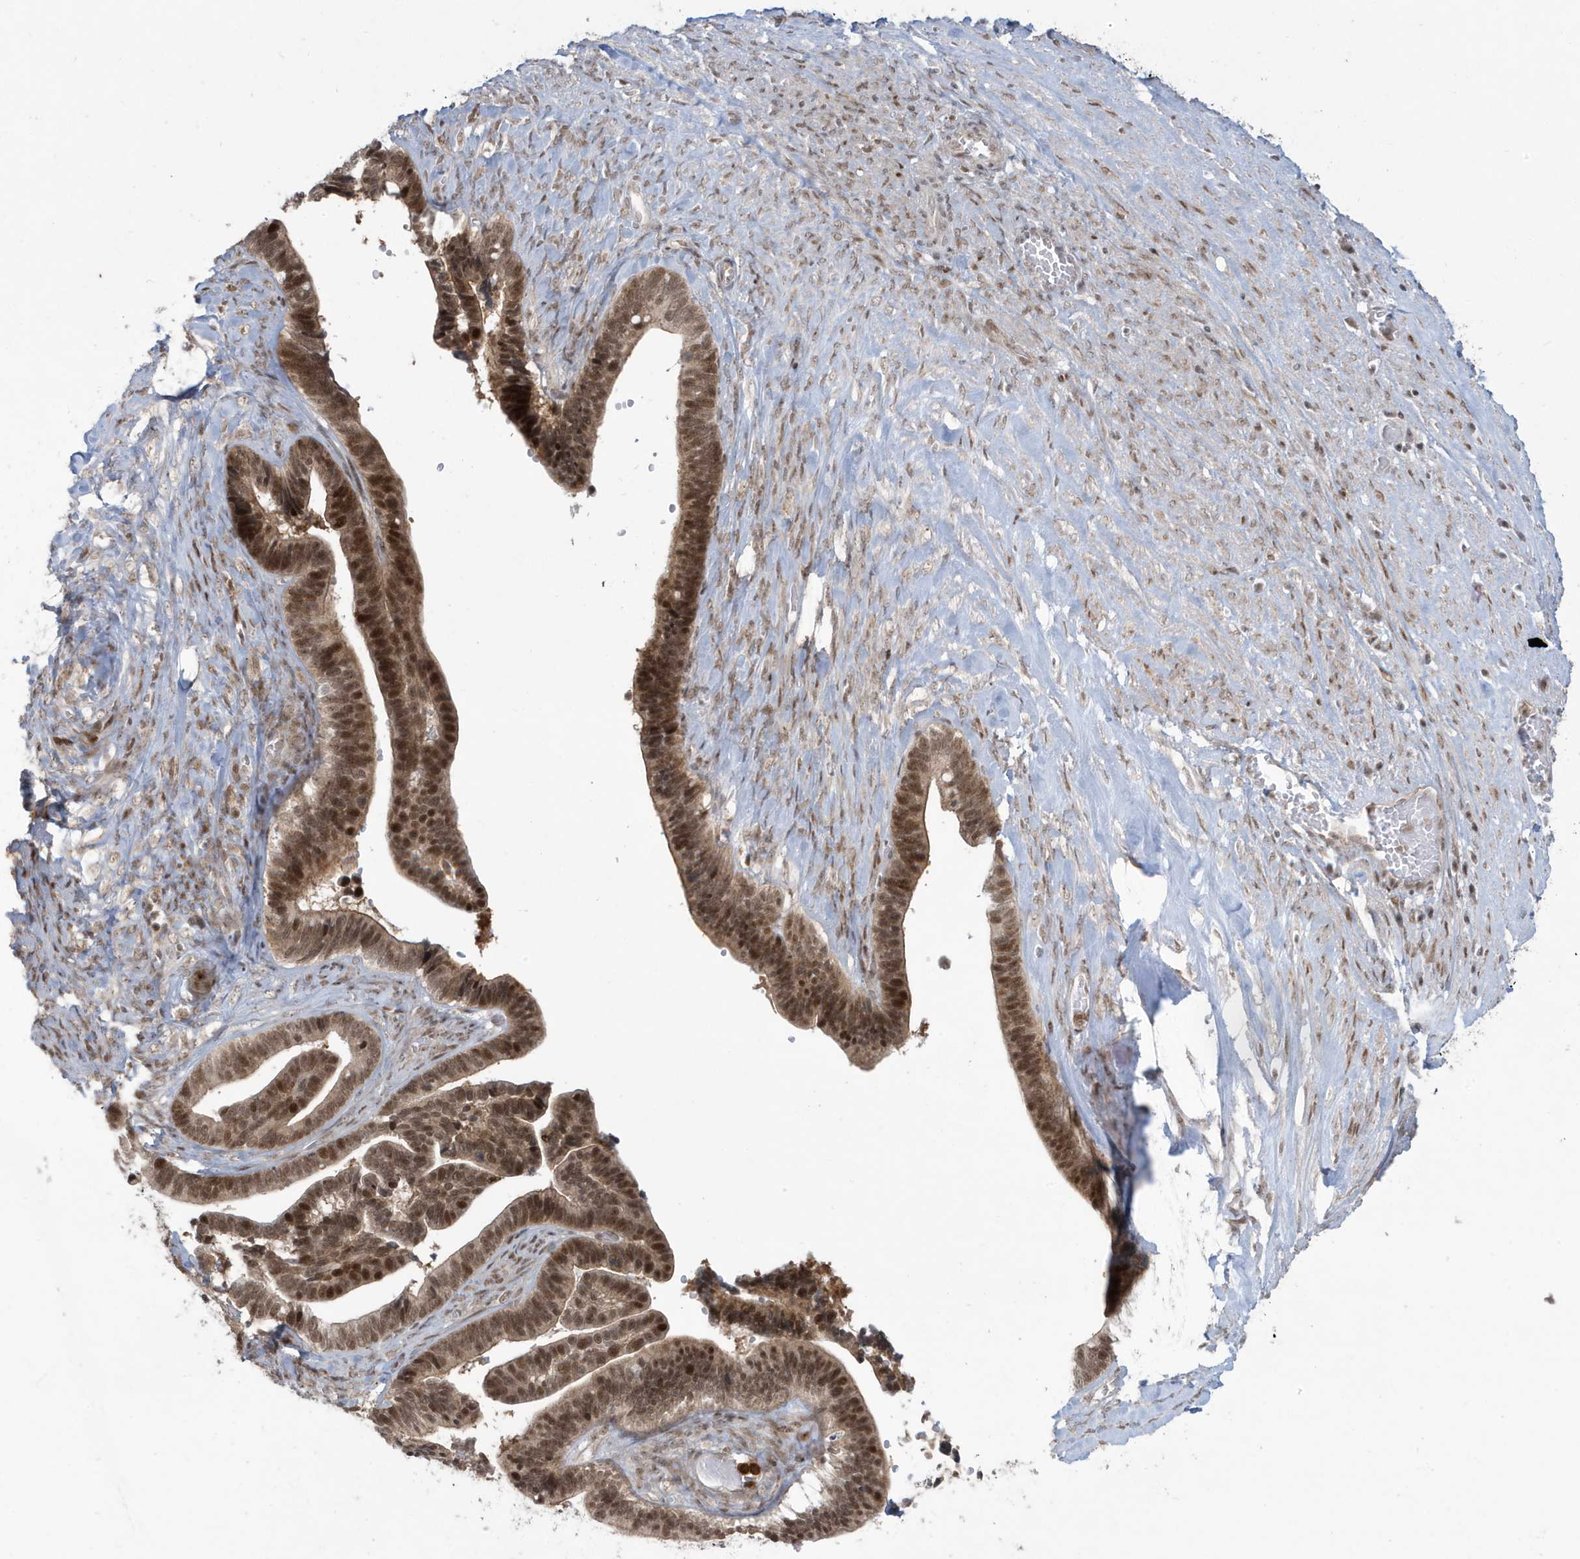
{"staining": {"intensity": "moderate", "quantity": ">75%", "location": "cytoplasmic/membranous,nuclear"}, "tissue": "ovarian cancer", "cell_type": "Tumor cells", "image_type": "cancer", "snomed": [{"axis": "morphology", "description": "Cystadenocarcinoma, serous, NOS"}, {"axis": "topography", "description": "Ovary"}], "caption": "Protein expression by IHC demonstrates moderate cytoplasmic/membranous and nuclear staining in about >75% of tumor cells in ovarian cancer.", "gene": "C1orf52", "patient": {"sex": "female", "age": 56}}